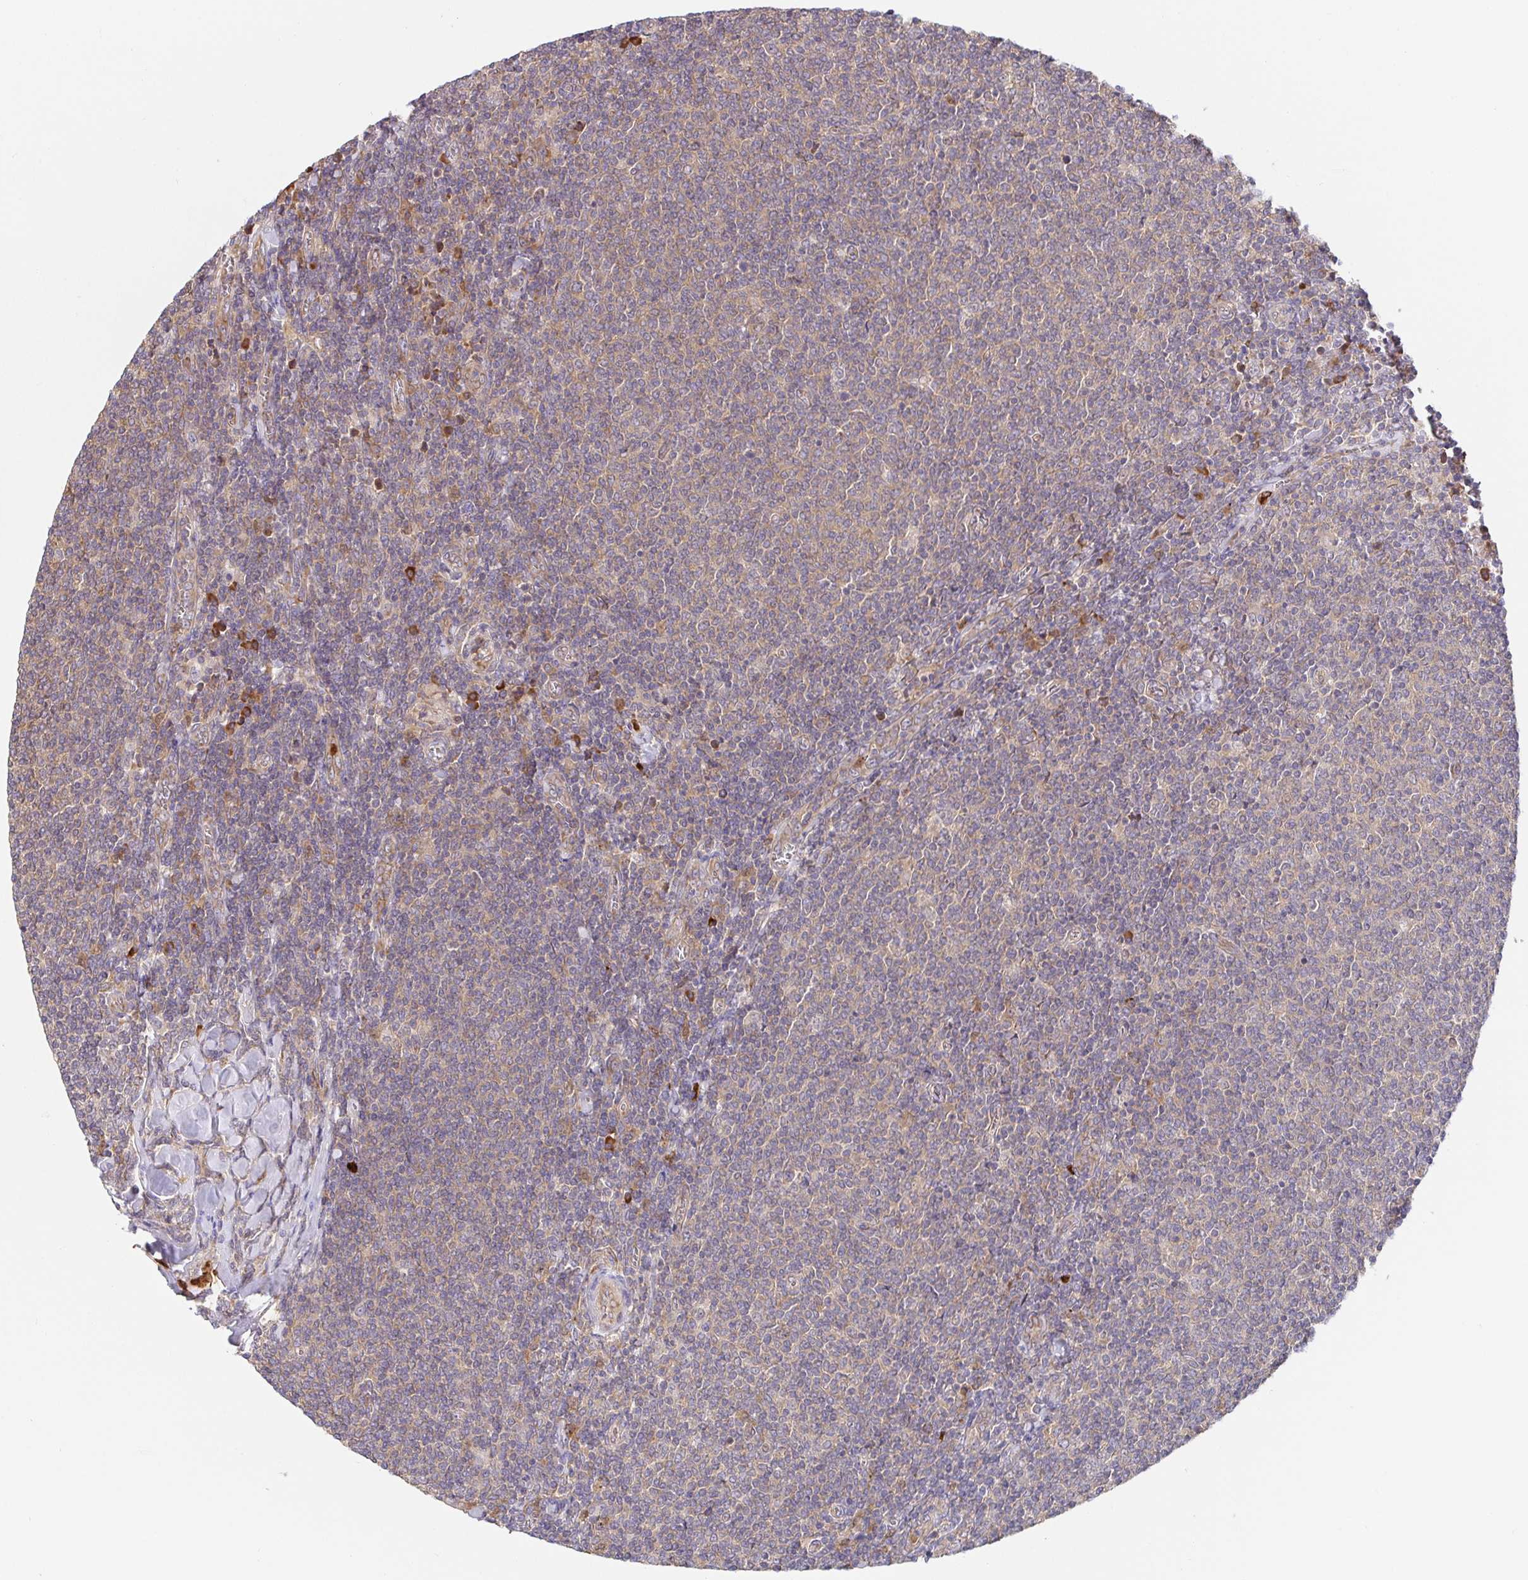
{"staining": {"intensity": "weak", "quantity": "25%-75%", "location": "cytoplasmic/membranous"}, "tissue": "lymphoma", "cell_type": "Tumor cells", "image_type": "cancer", "snomed": [{"axis": "morphology", "description": "Malignant lymphoma, non-Hodgkin's type, Low grade"}, {"axis": "topography", "description": "Lymph node"}], "caption": "Tumor cells display low levels of weak cytoplasmic/membranous staining in approximately 25%-75% of cells in lymphoma.", "gene": "PDPK1", "patient": {"sex": "male", "age": 52}}